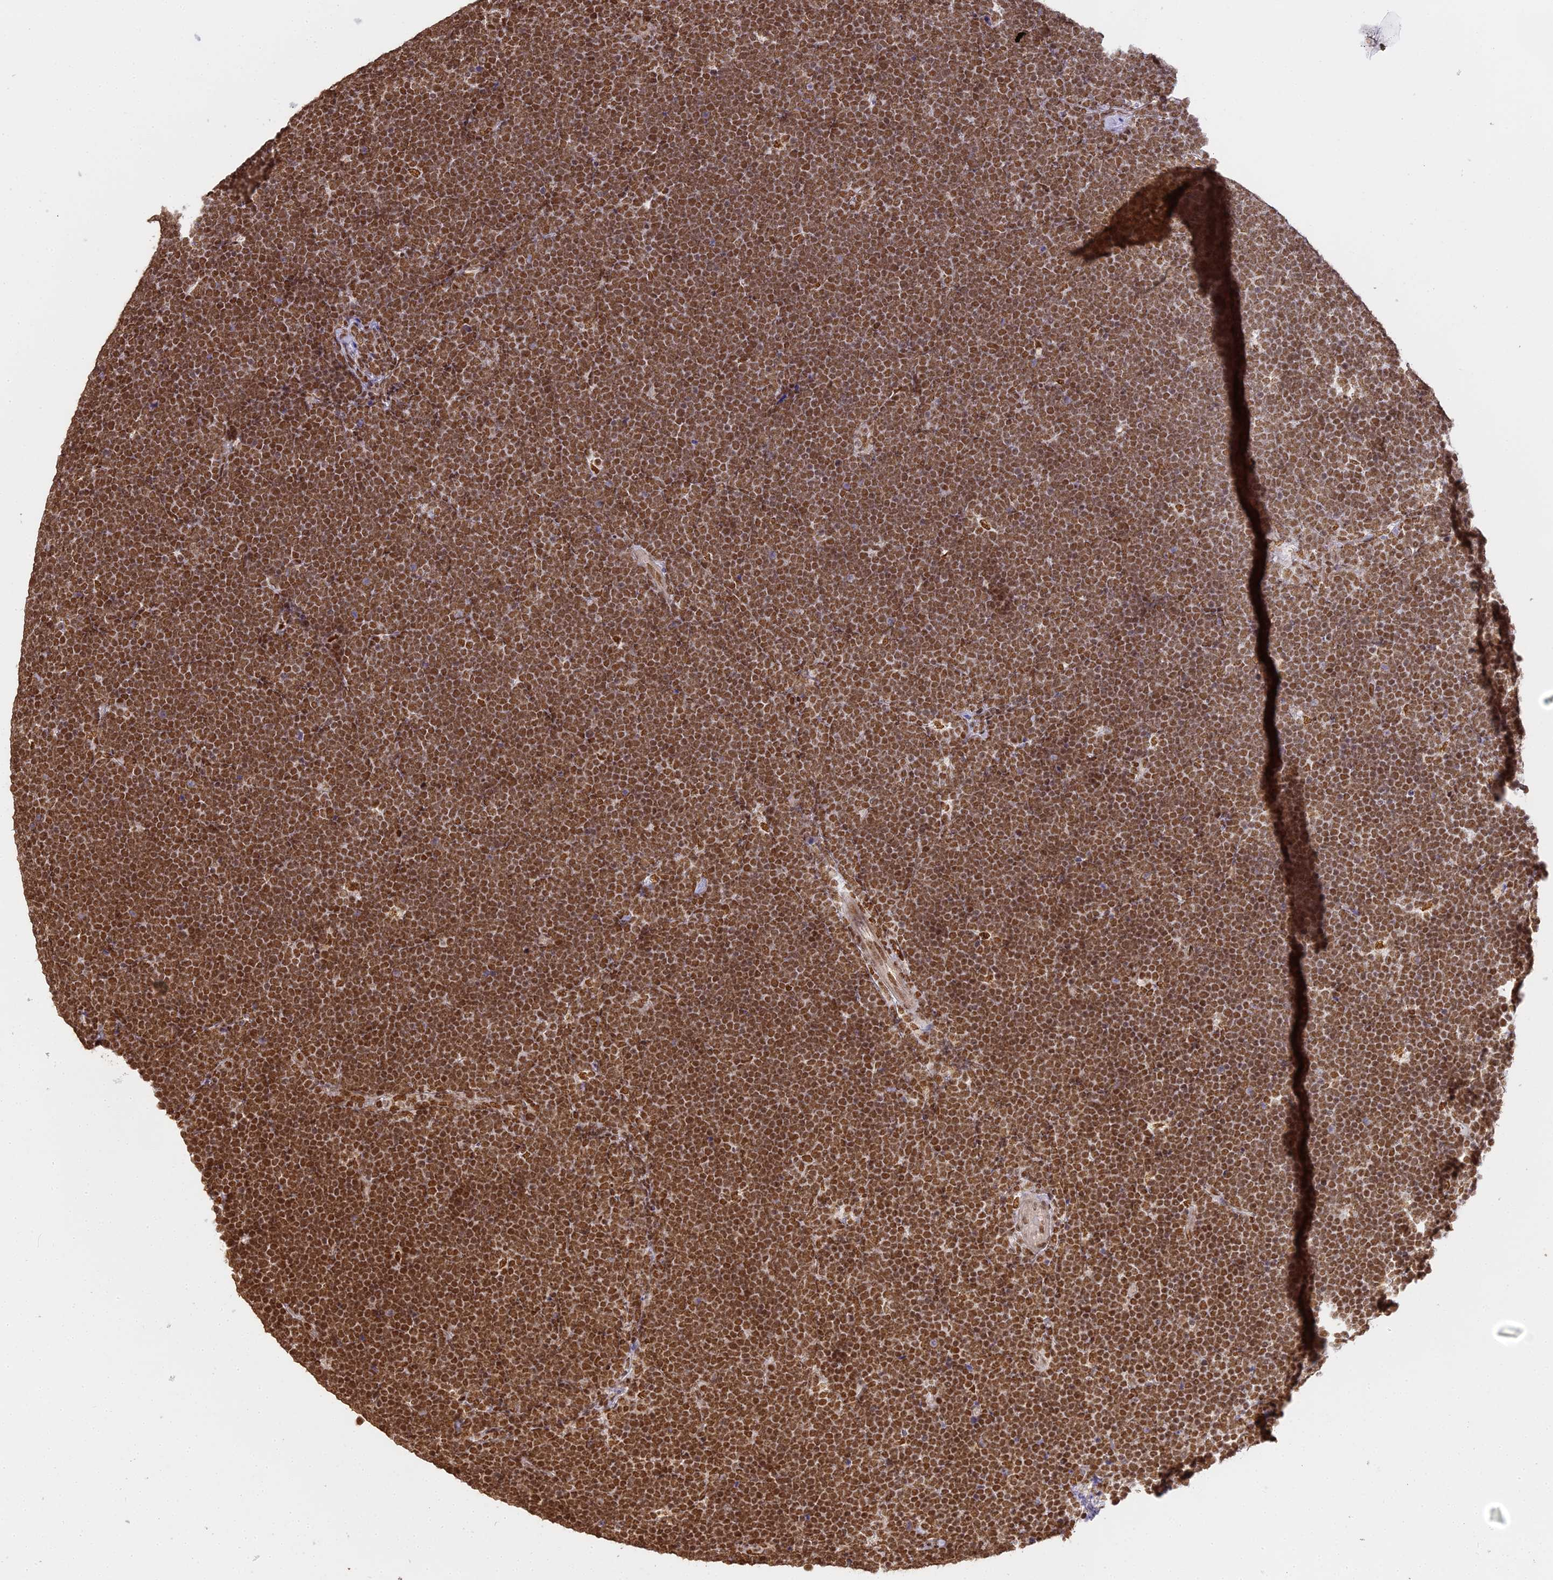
{"staining": {"intensity": "strong", "quantity": ">75%", "location": "nuclear"}, "tissue": "lymphoma", "cell_type": "Tumor cells", "image_type": "cancer", "snomed": [{"axis": "morphology", "description": "Malignant lymphoma, non-Hodgkin's type, High grade"}, {"axis": "topography", "description": "Lymph node"}], "caption": "This is a photomicrograph of immunohistochemistry (IHC) staining of lymphoma, which shows strong expression in the nuclear of tumor cells.", "gene": "HNRNPA1", "patient": {"sex": "male", "age": 13}}